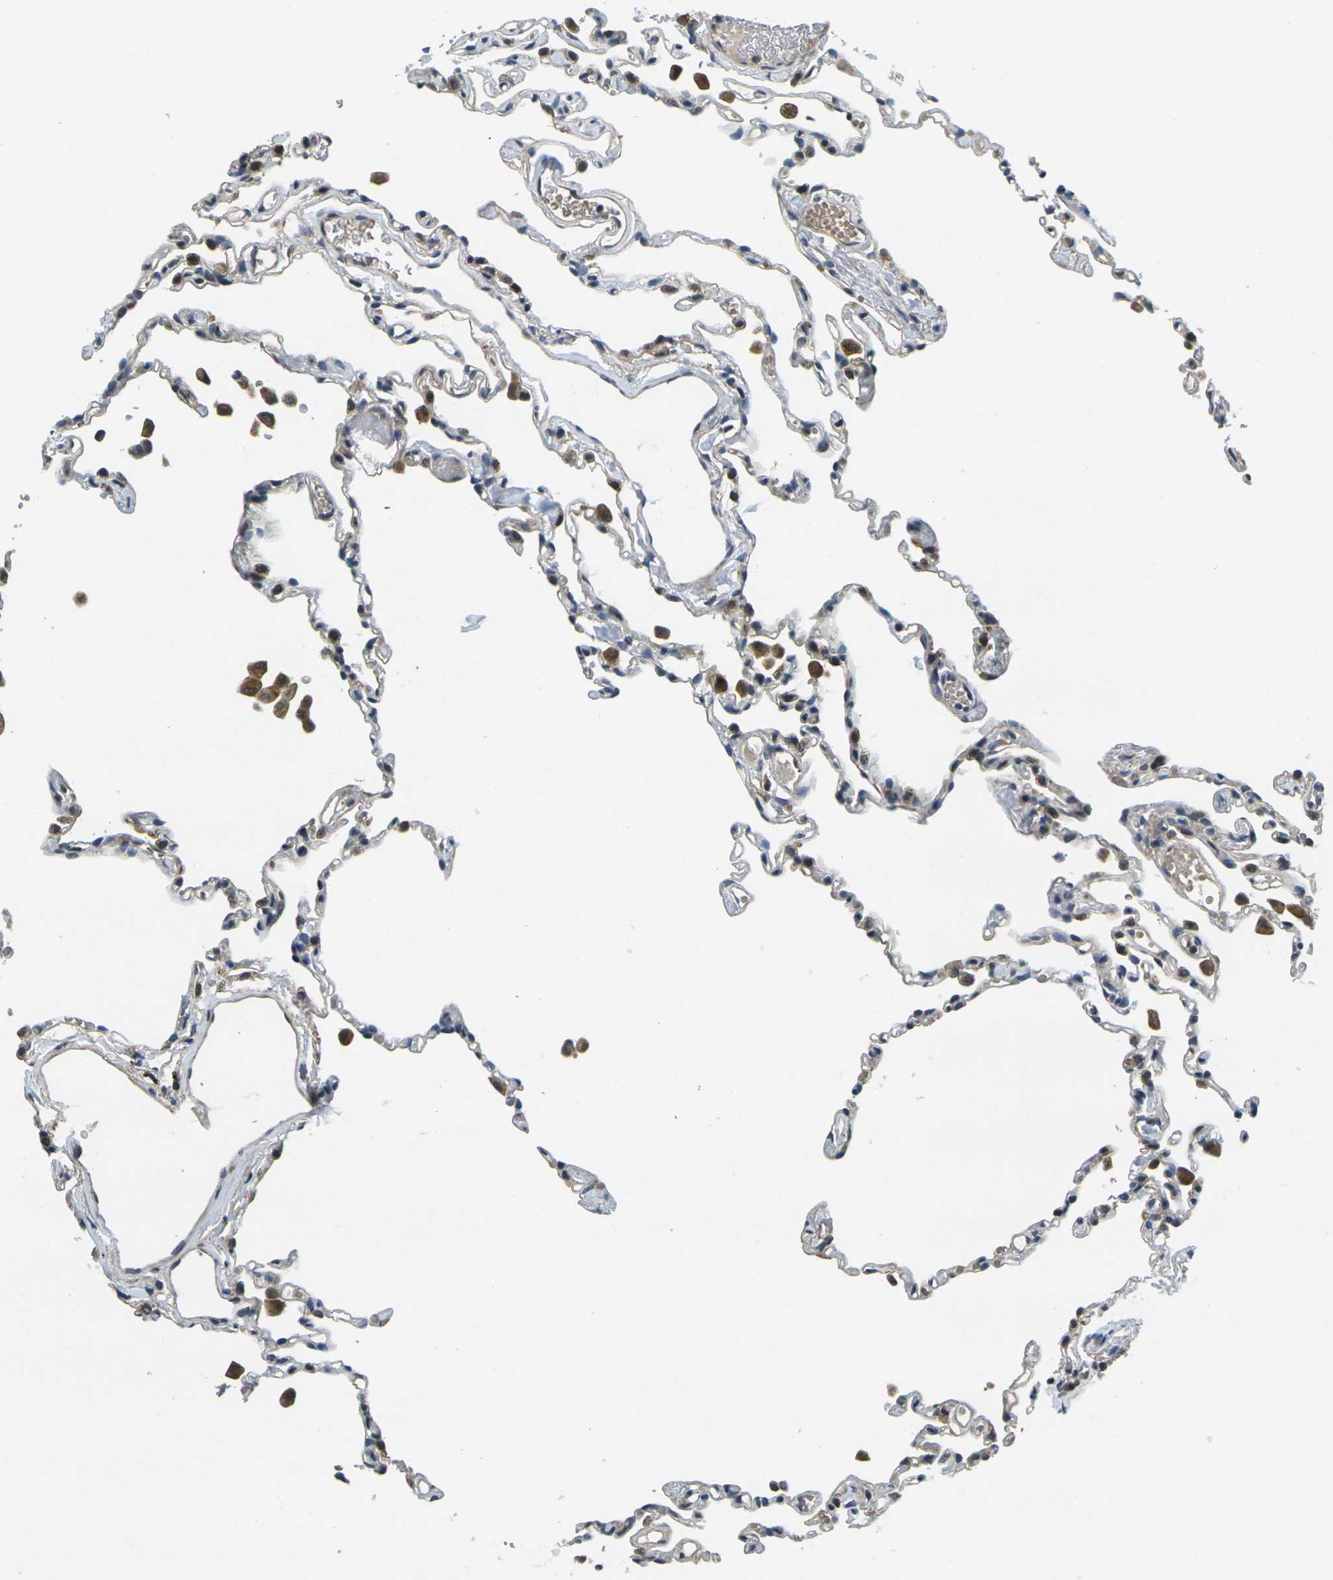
{"staining": {"intensity": "weak", "quantity": "<25%", "location": "cytoplasmic/membranous"}, "tissue": "lung", "cell_type": "Alveolar cells", "image_type": "normal", "snomed": [{"axis": "morphology", "description": "Normal tissue, NOS"}, {"axis": "topography", "description": "Lung"}], "caption": "Image shows no significant protein expression in alveolar cells of normal lung.", "gene": "MINAR2", "patient": {"sex": "female", "age": 49}}